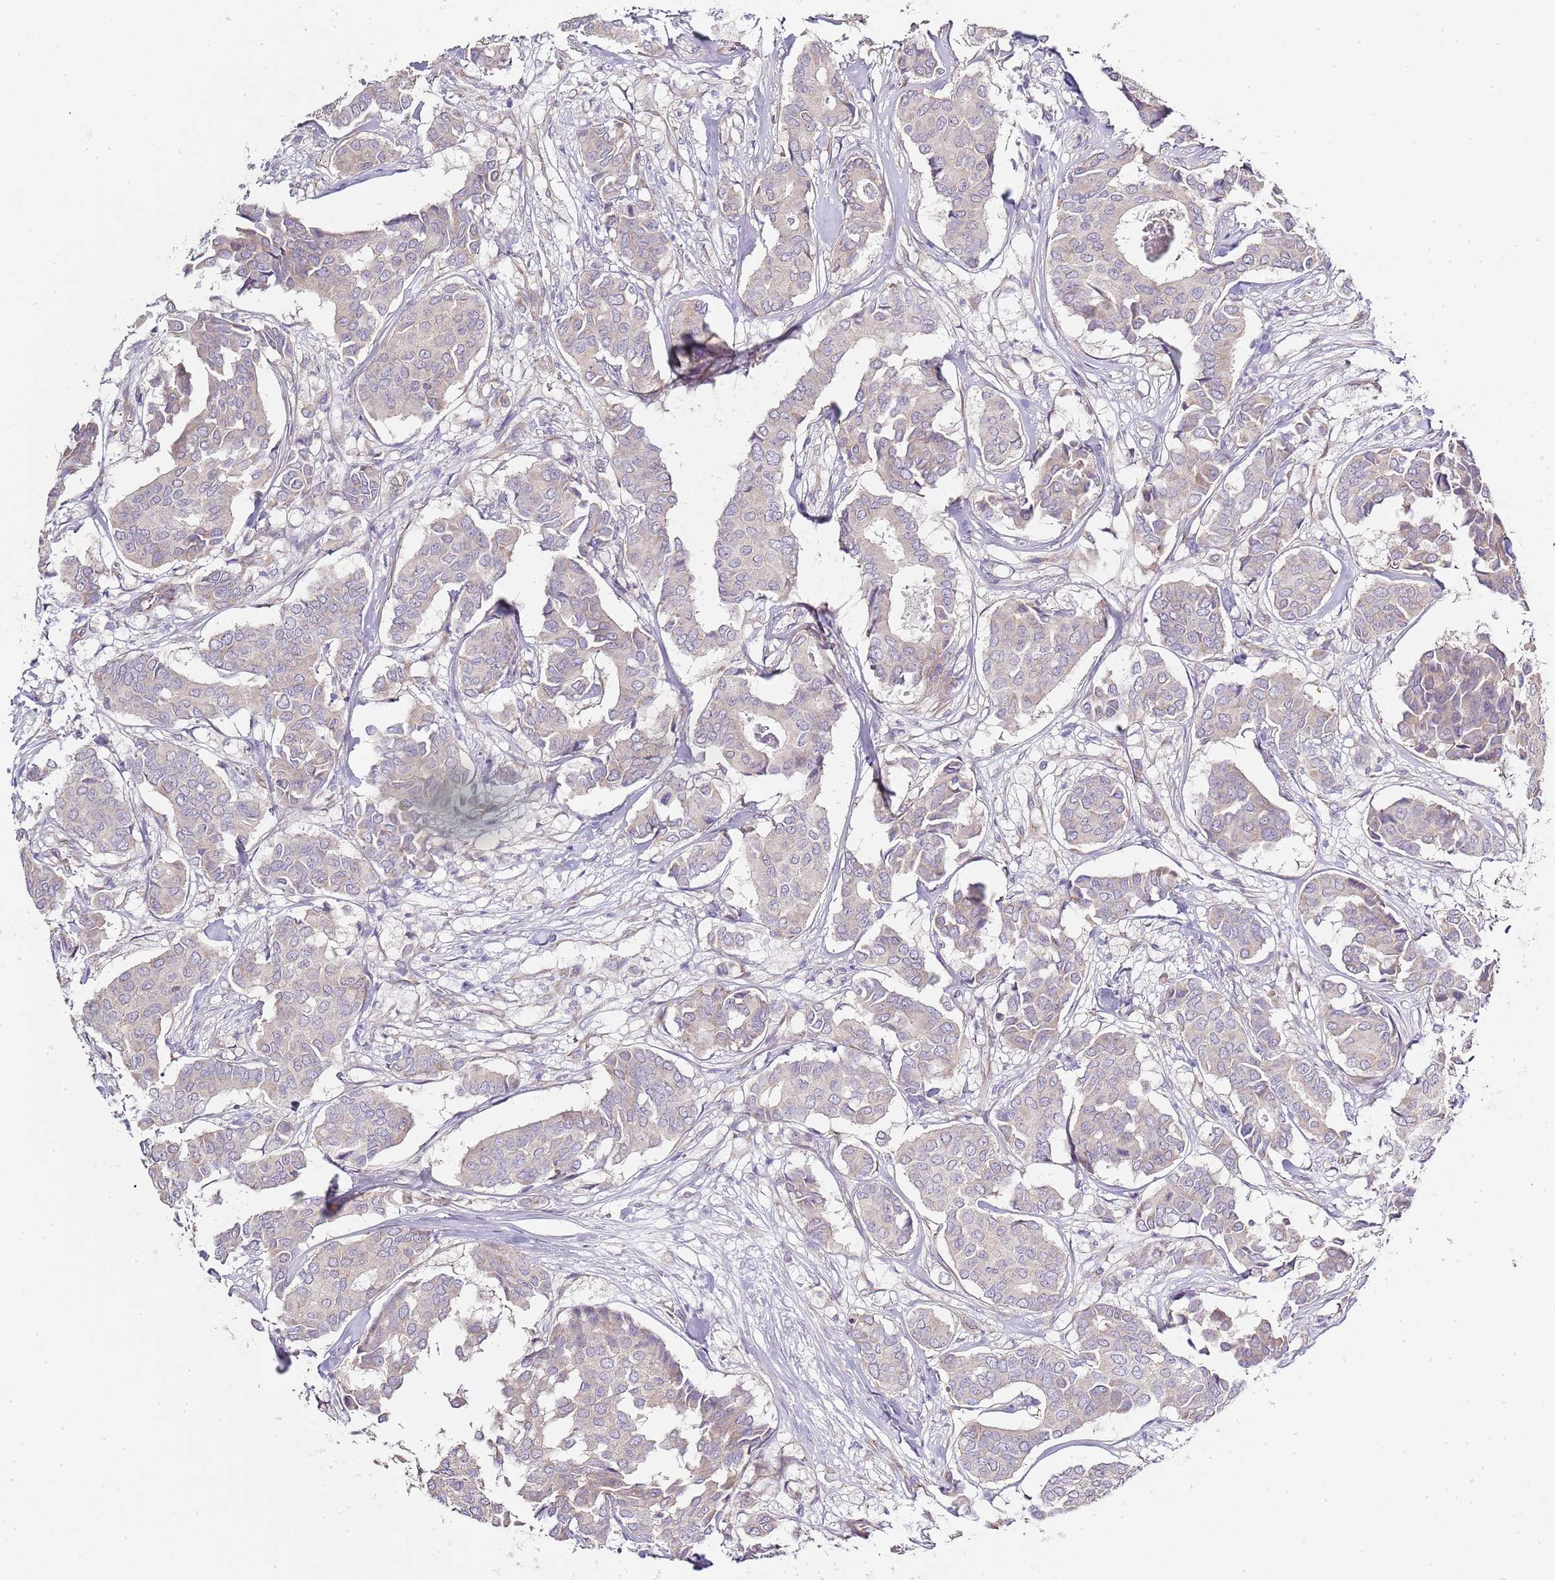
{"staining": {"intensity": "negative", "quantity": "none", "location": "none"}, "tissue": "breast cancer", "cell_type": "Tumor cells", "image_type": "cancer", "snomed": [{"axis": "morphology", "description": "Duct carcinoma"}, {"axis": "topography", "description": "Breast"}], "caption": "The image displays no staining of tumor cells in breast invasive ductal carcinoma.", "gene": "TBC1D9", "patient": {"sex": "female", "age": 75}}